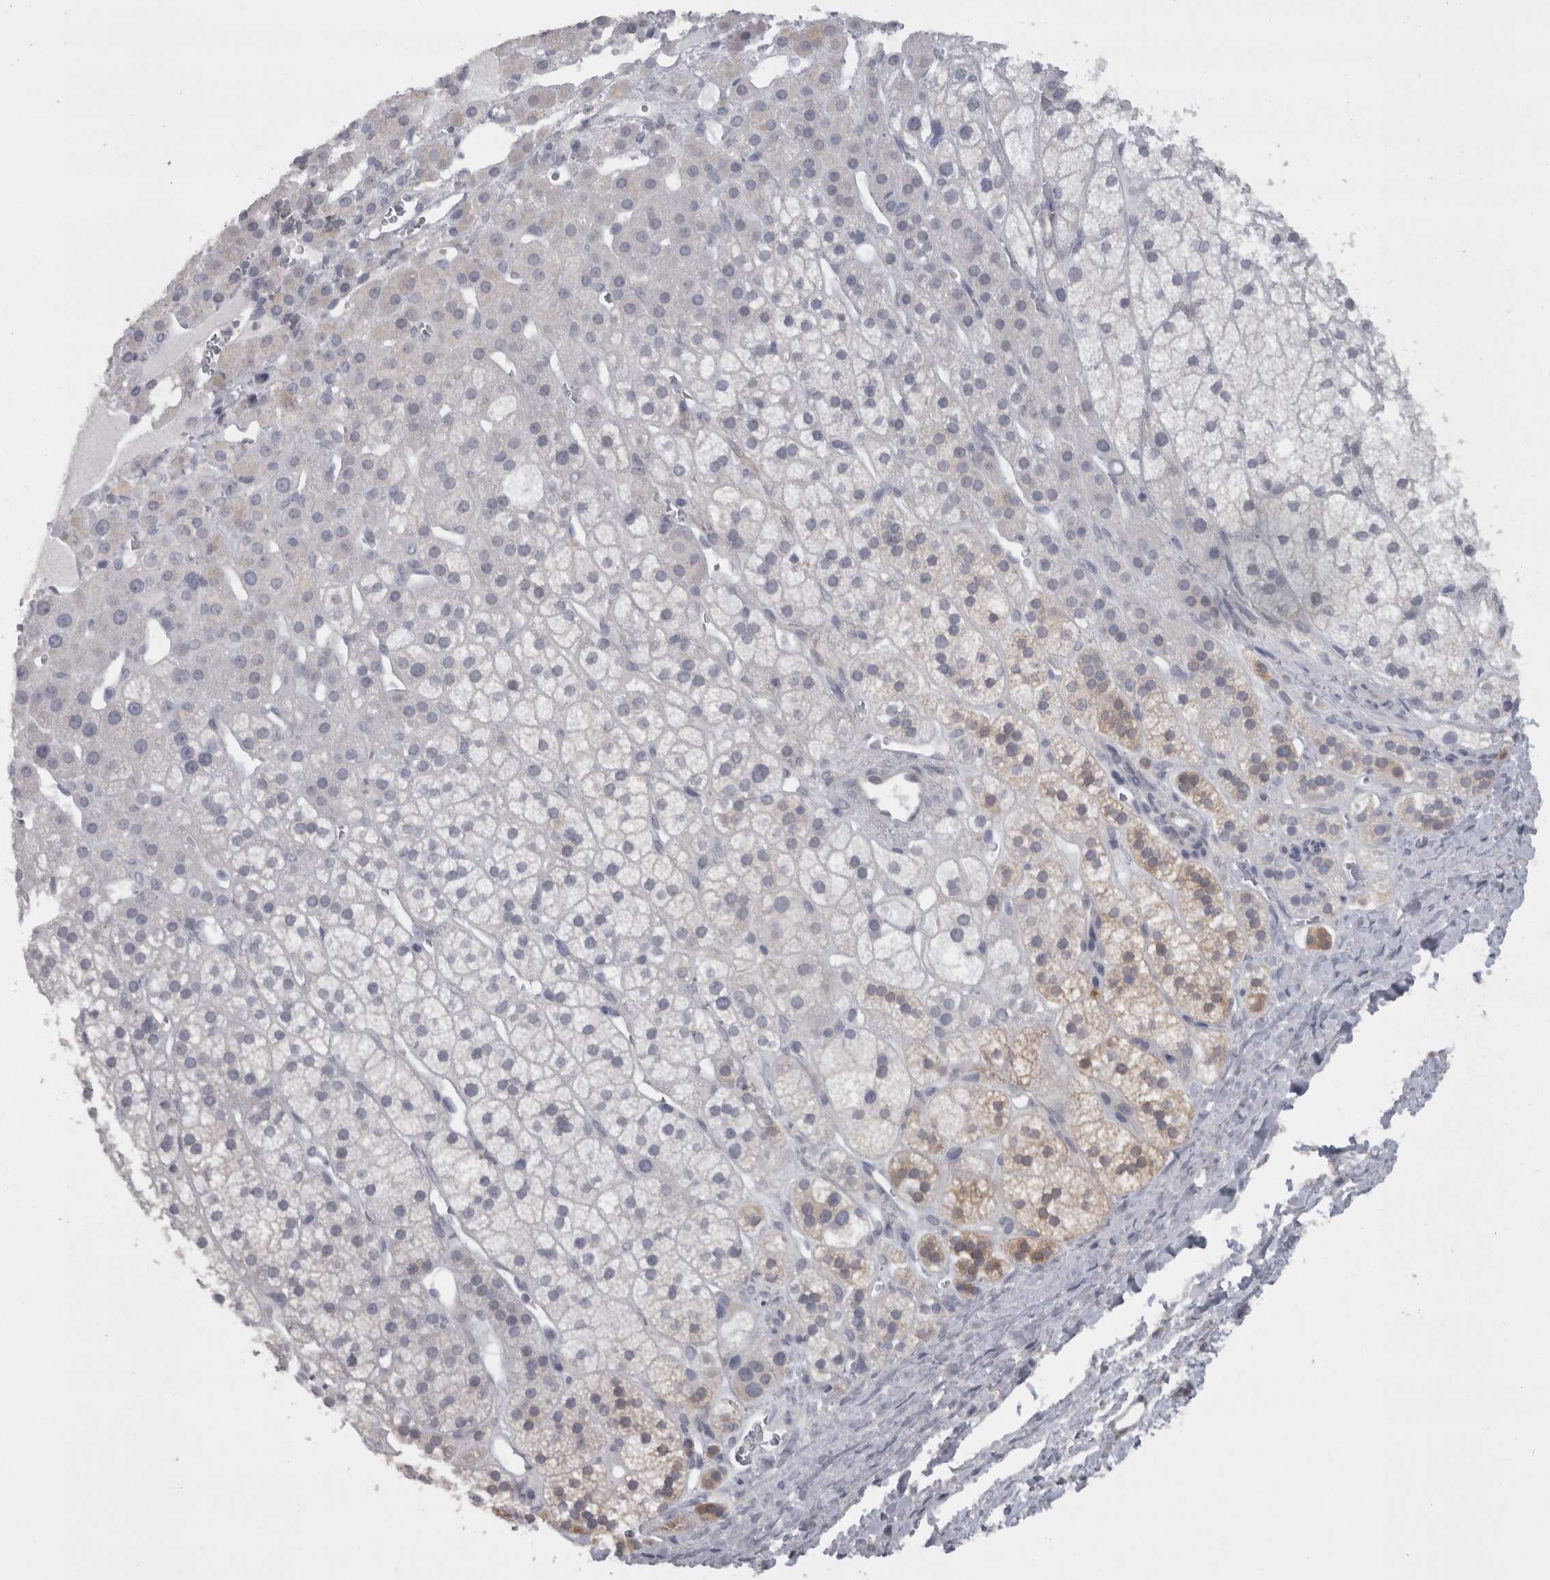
{"staining": {"intensity": "weak", "quantity": "<25%", "location": "cytoplasmic/membranous"}, "tissue": "adrenal gland", "cell_type": "Glandular cells", "image_type": "normal", "snomed": [{"axis": "morphology", "description": "Normal tissue, NOS"}, {"axis": "topography", "description": "Adrenal gland"}], "caption": "Image shows no protein staining in glandular cells of unremarkable adrenal gland.", "gene": "CAMK2D", "patient": {"sex": "male", "age": 56}}